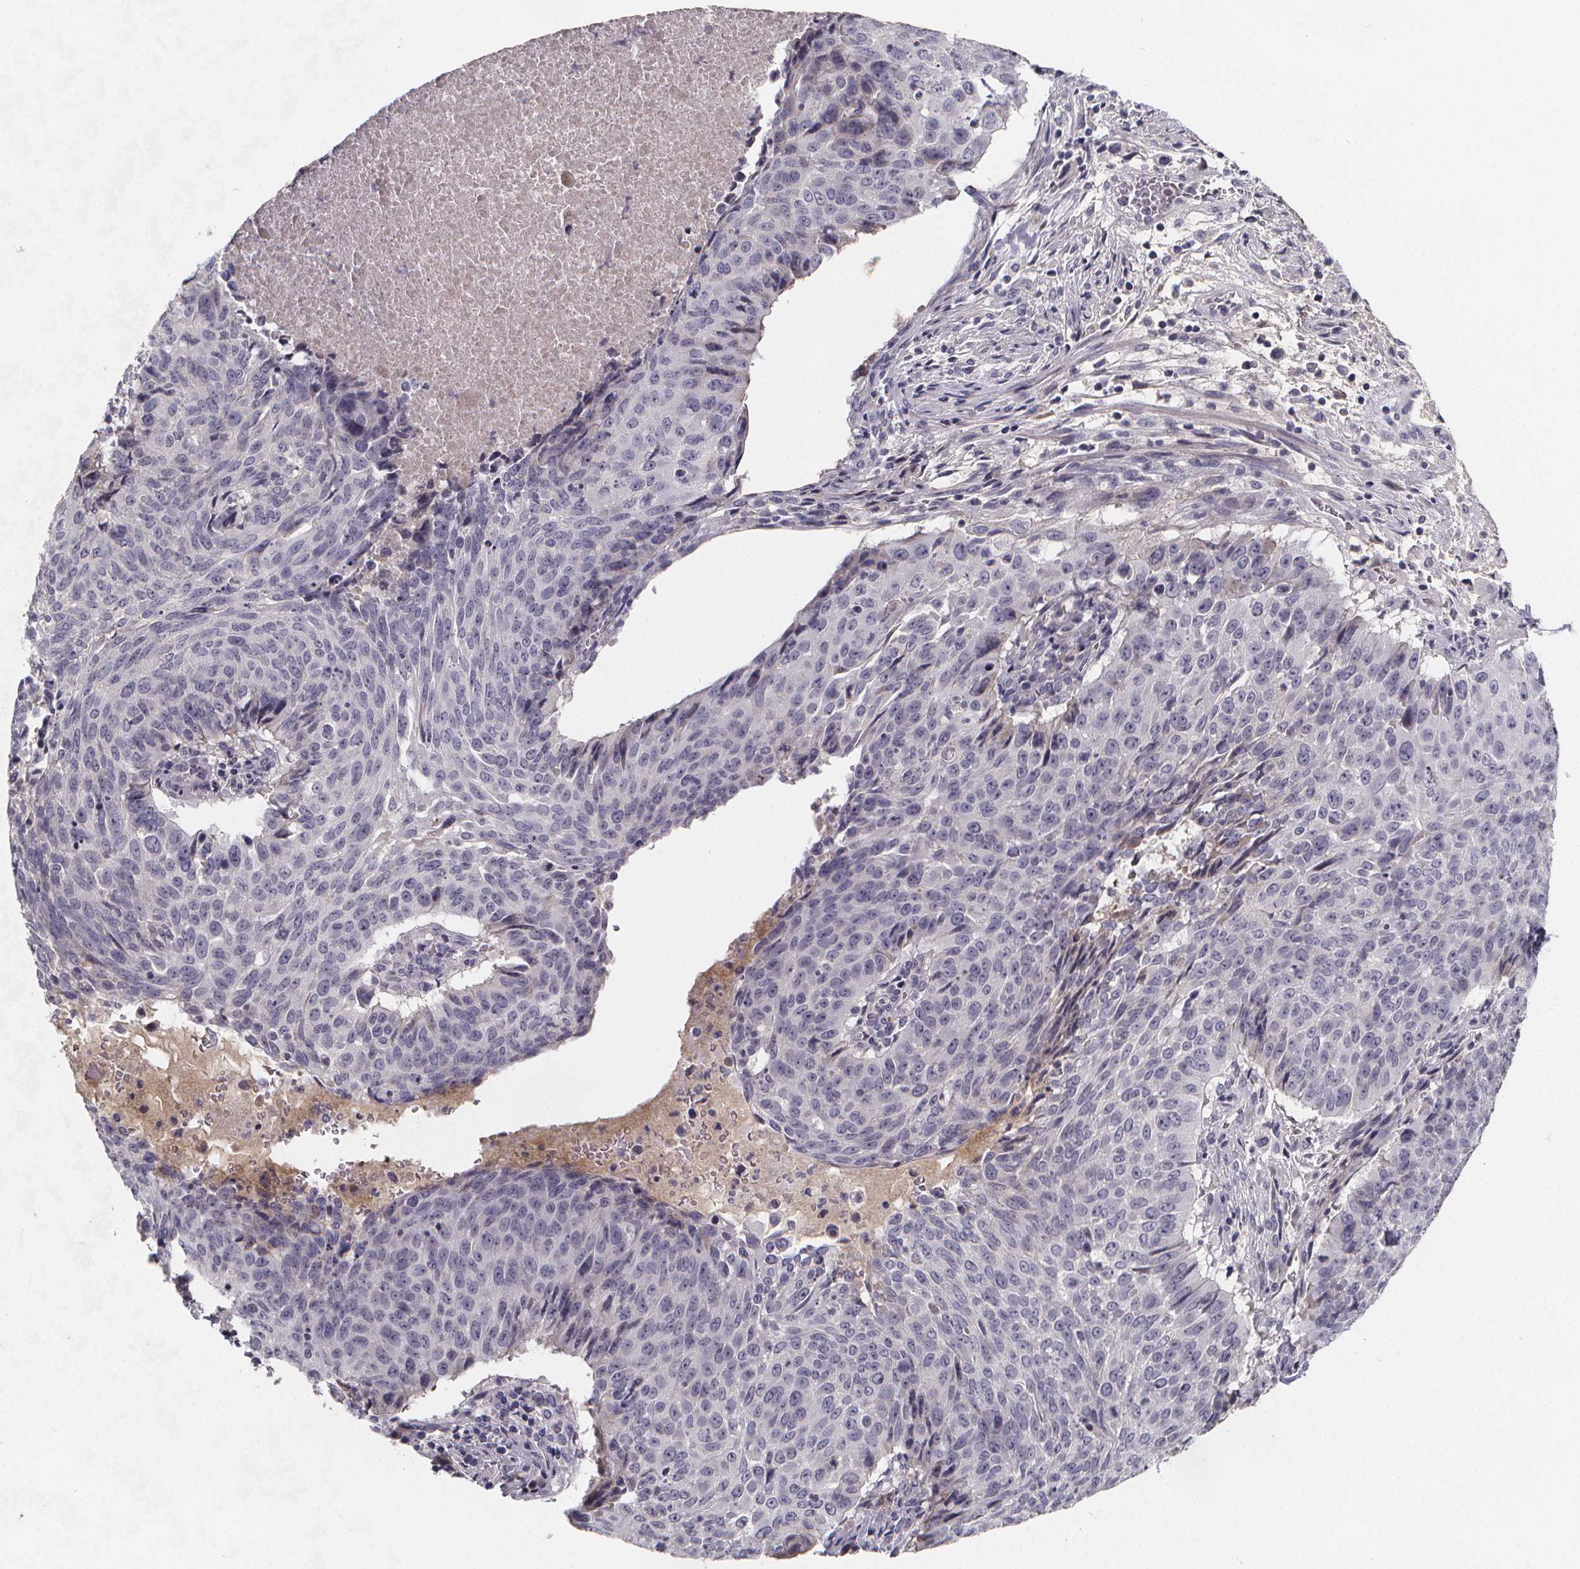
{"staining": {"intensity": "negative", "quantity": "none", "location": "none"}, "tissue": "lung cancer", "cell_type": "Tumor cells", "image_type": "cancer", "snomed": [{"axis": "morphology", "description": "Normal tissue, NOS"}, {"axis": "morphology", "description": "Squamous cell carcinoma, NOS"}, {"axis": "topography", "description": "Bronchus"}, {"axis": "topography", "description": "Lung"}], "caption": "Human lung cancer (squamous cell carcinoma) stained for a protein using IHC exhibits no expression in tumor cells.", "gene": "AGT", "patient": {"sex": "male", "age": 64}}